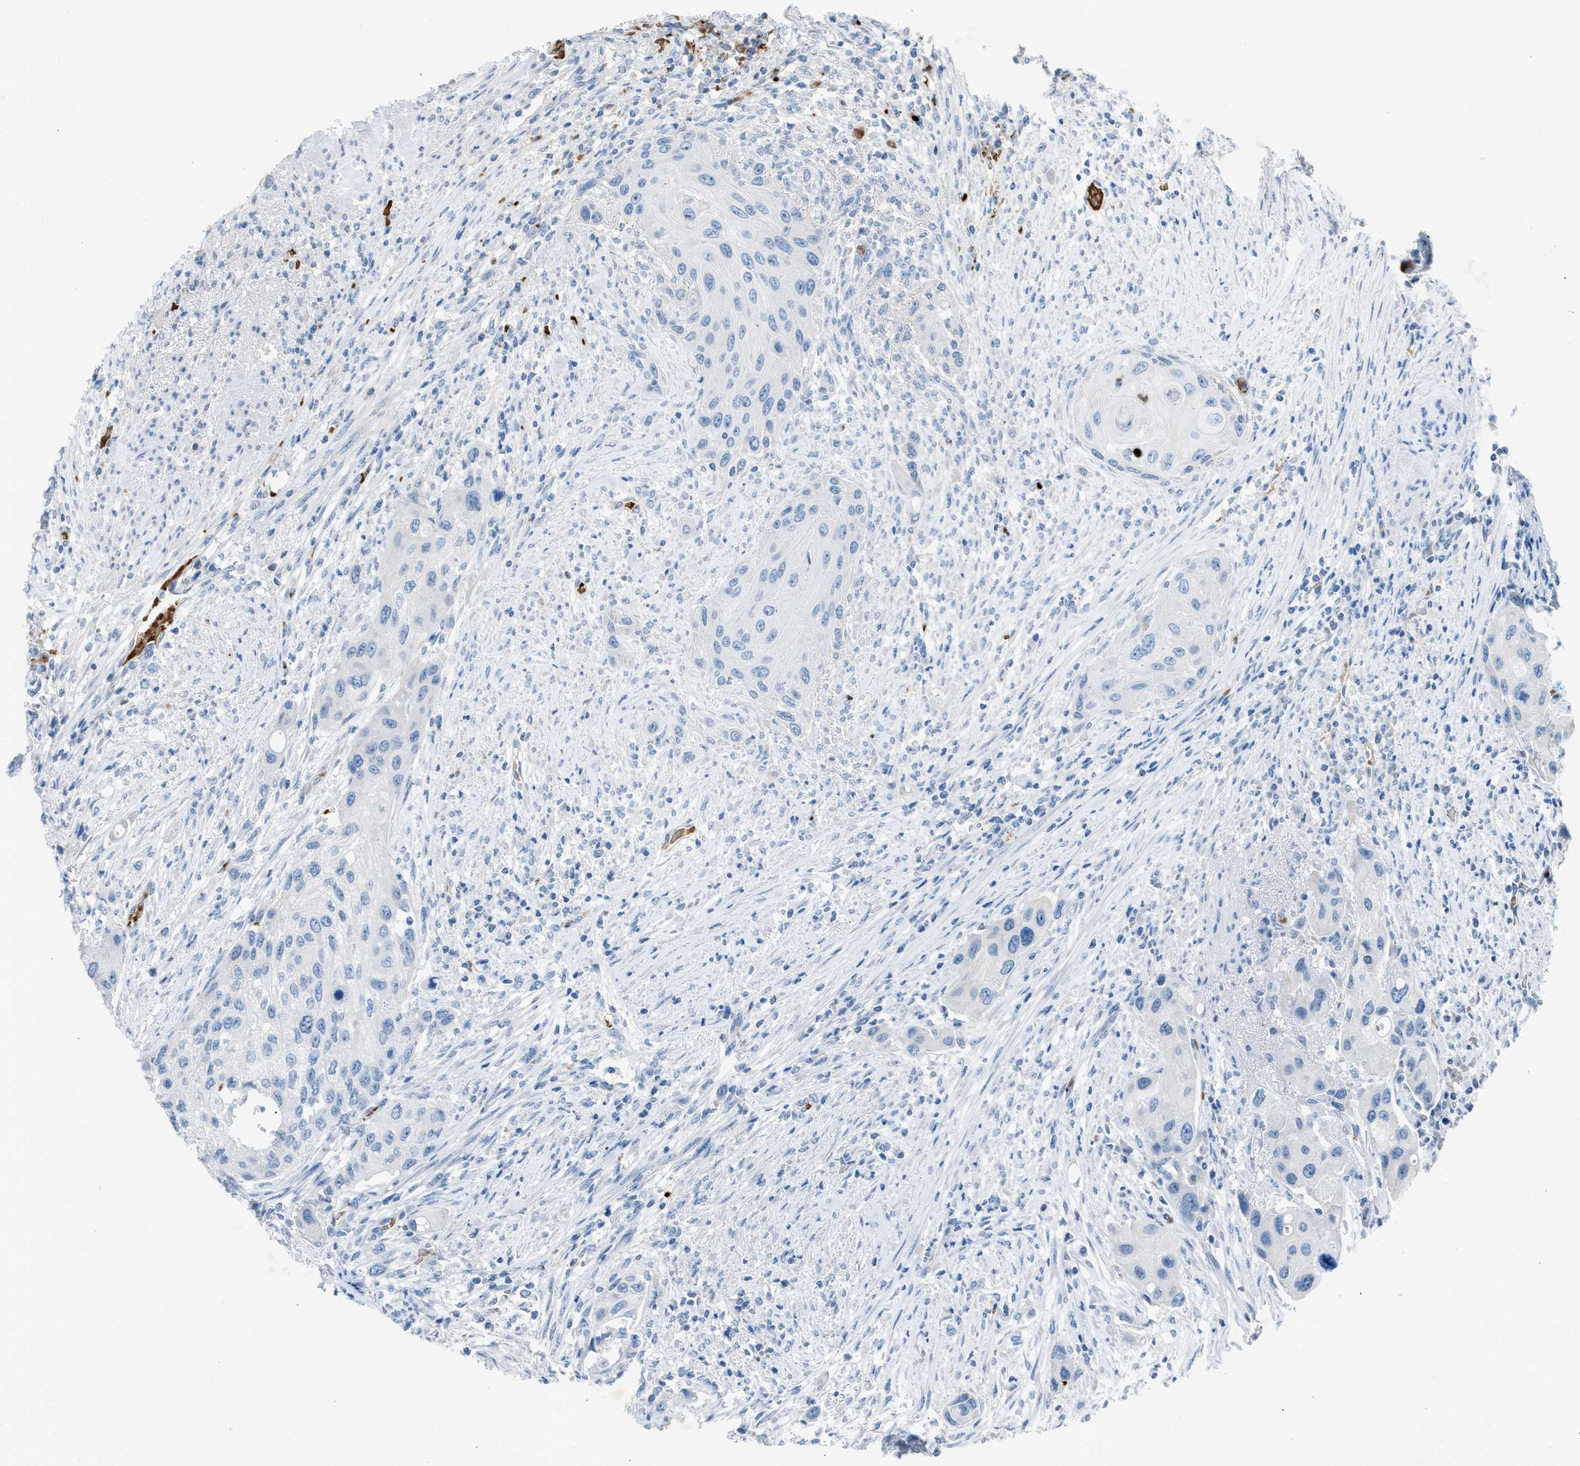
{"staining": {"intensity": "negative", "quantity": "none", "location": "none"}, "tissue": "urothelial cancer", "cell_type": "Tumor cells", "image_type": "cancer", "snomed": [{"axis": "morphology", "description": "Urothelial carcinoma, High grade"}, {"axis": "topography", "description": "Urinary bladder"}], "caption": "High magnification brightfield microscopy of urothelial cancer stained with DAB (brown) and counterstained with hematoxylin (blue): tumor cells show no significant expression.", "gene": "CFAP77", "patient": {"sex": "female", "age": 56}}